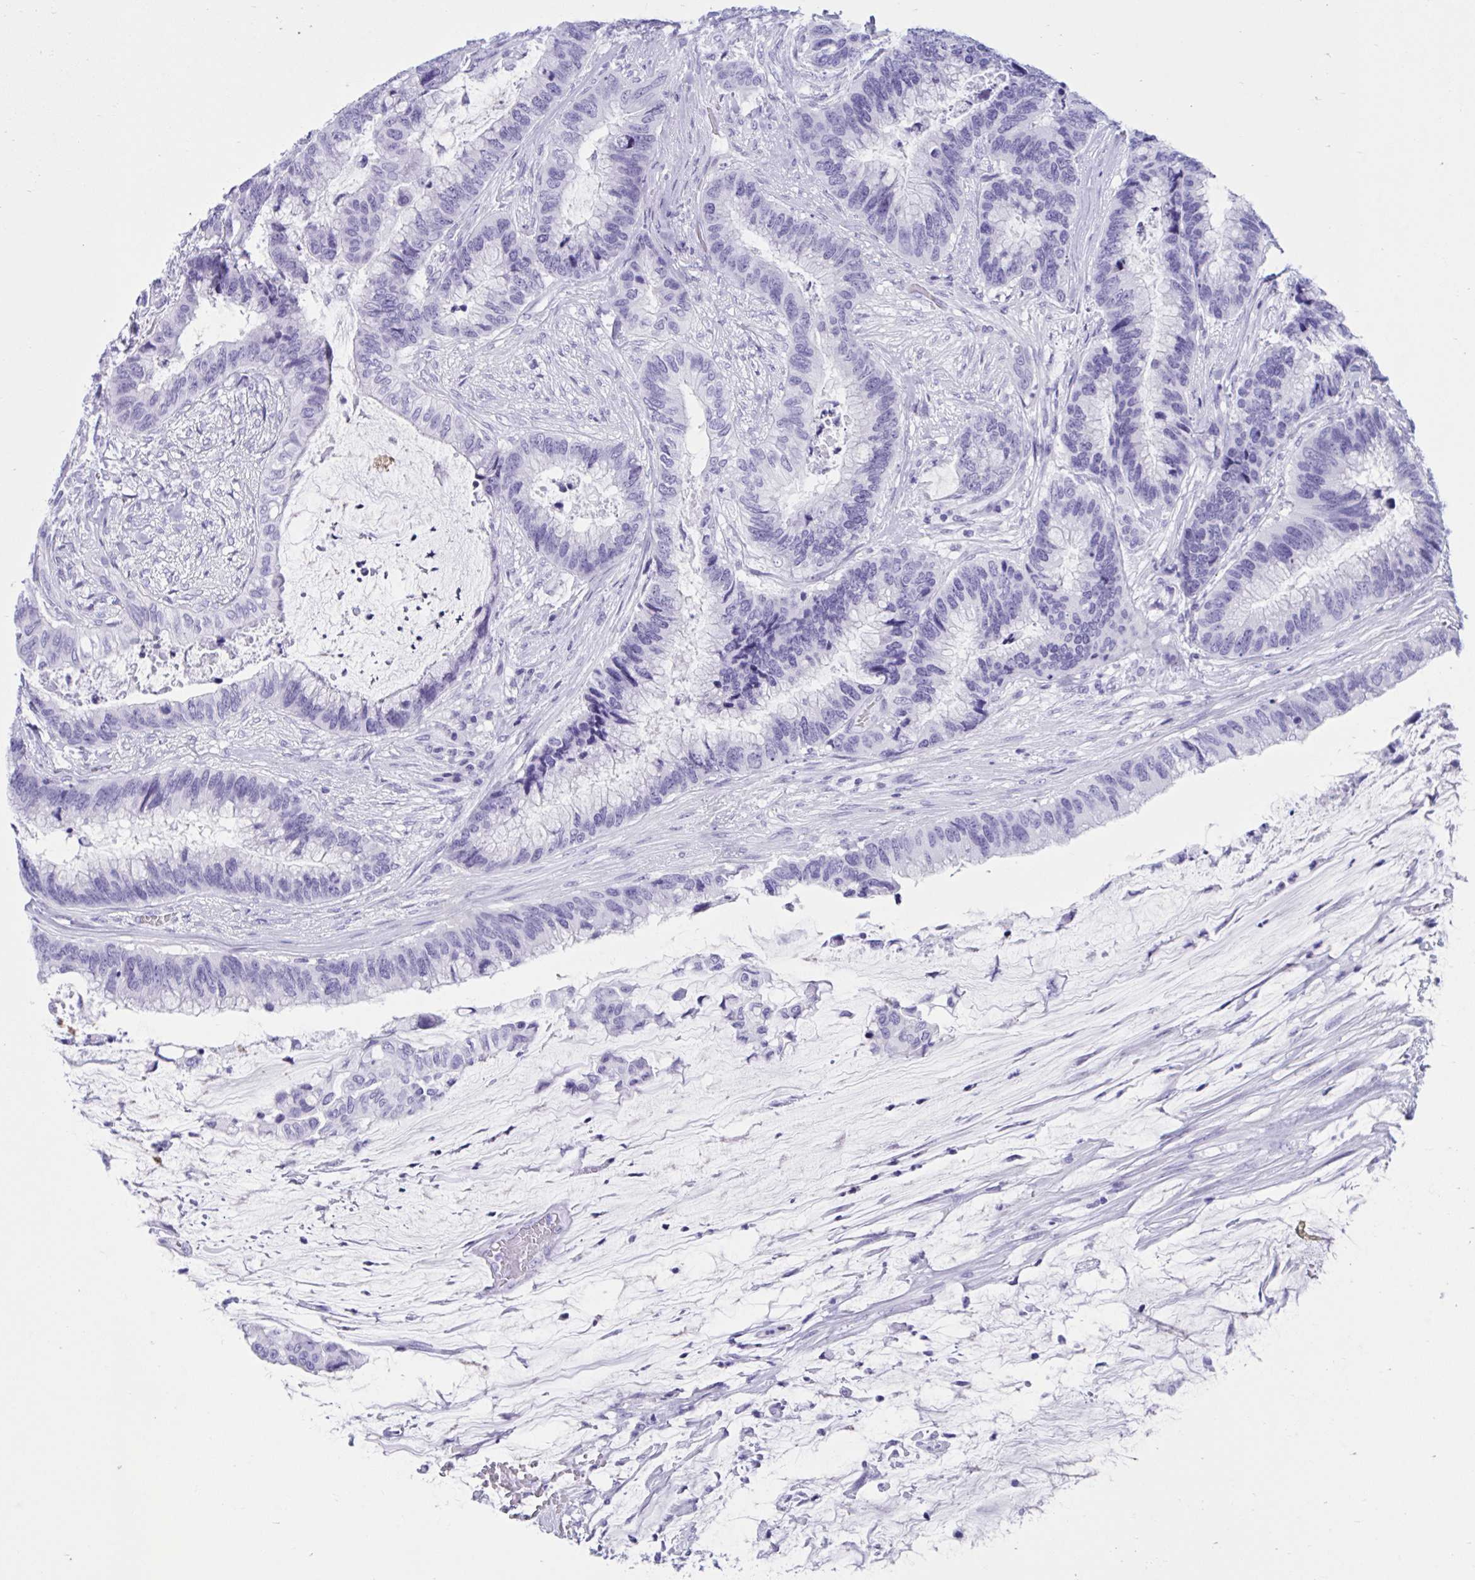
{"staining": {"intensity": "negative", "quantity": "none", "location": "none"}, "tissue": "colorectal cancer", "cell_type": "Tumor cells", "image_type": "cancer", "snomed": [{"axis": "morphology", "description": "Adenocarcinoma, NOS"}, {"axis": "topography", "description": "Rectum"}], "caption": "A histopathology image of human colorectal cancer (adenocarcinoma) is negative for staining in tumor cells.", "gene": "TMEM35A", "patient": {"sex": "female", "age": 59}}